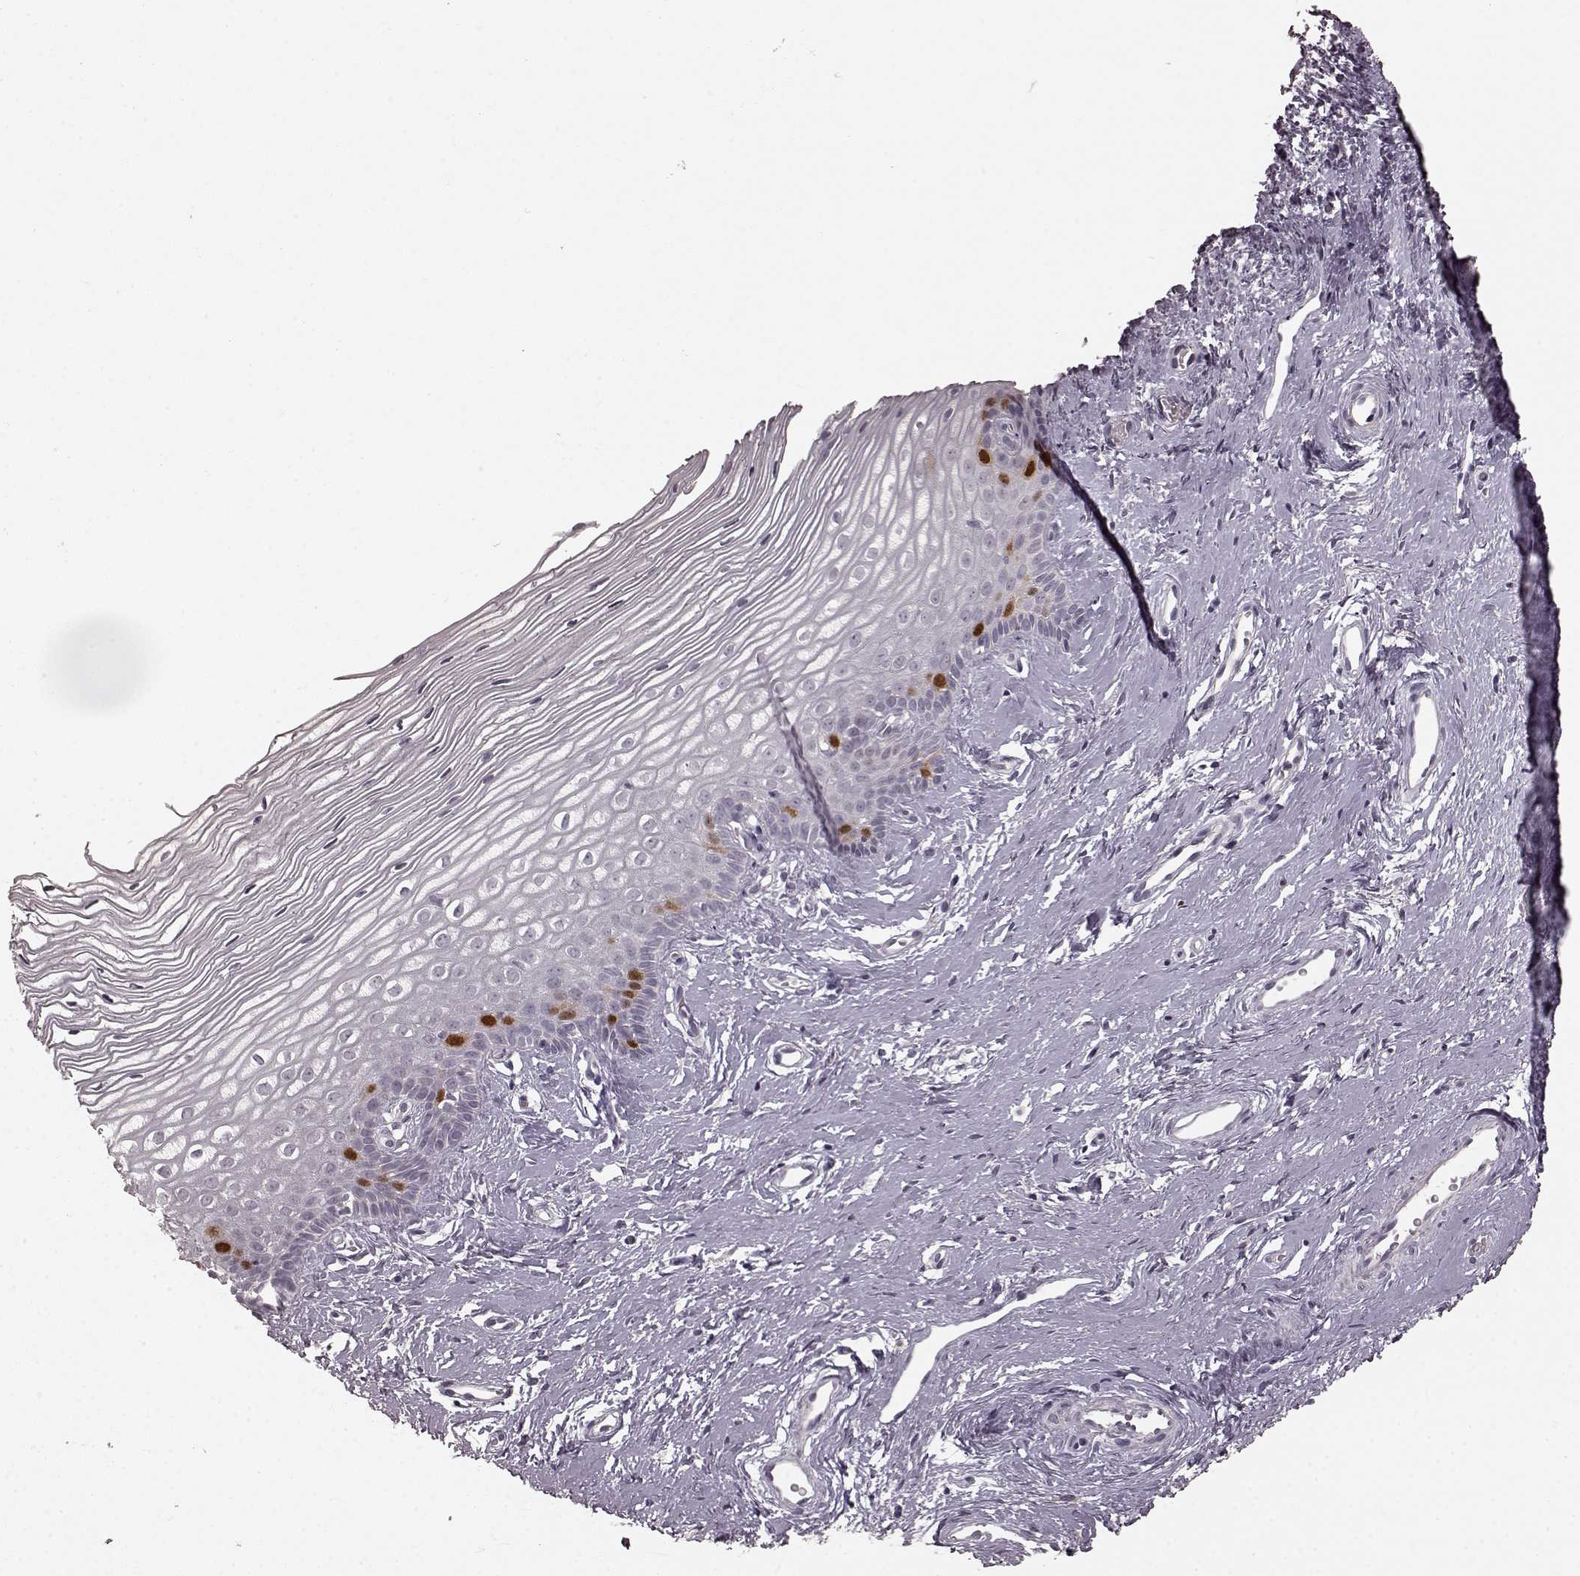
{"staining": {"intensity": "strong", "quantity": "<25%", "location": "nuclear"}, "tissue": "cervix", "cell_type": "Squamous epithelial cells", "image_type": "normal", "snomed": [{"axis": "morphology", "description": "Normal tissue, NOS"}, {"axis": "topography", "description": "Cervix"}], "caption": "A brown stain shows strong nuclear staining of a protein in squamous epithelial cells of normal cervix.", "gene": "CCNA2", "patient": {"sex": "female", "age": 40}}